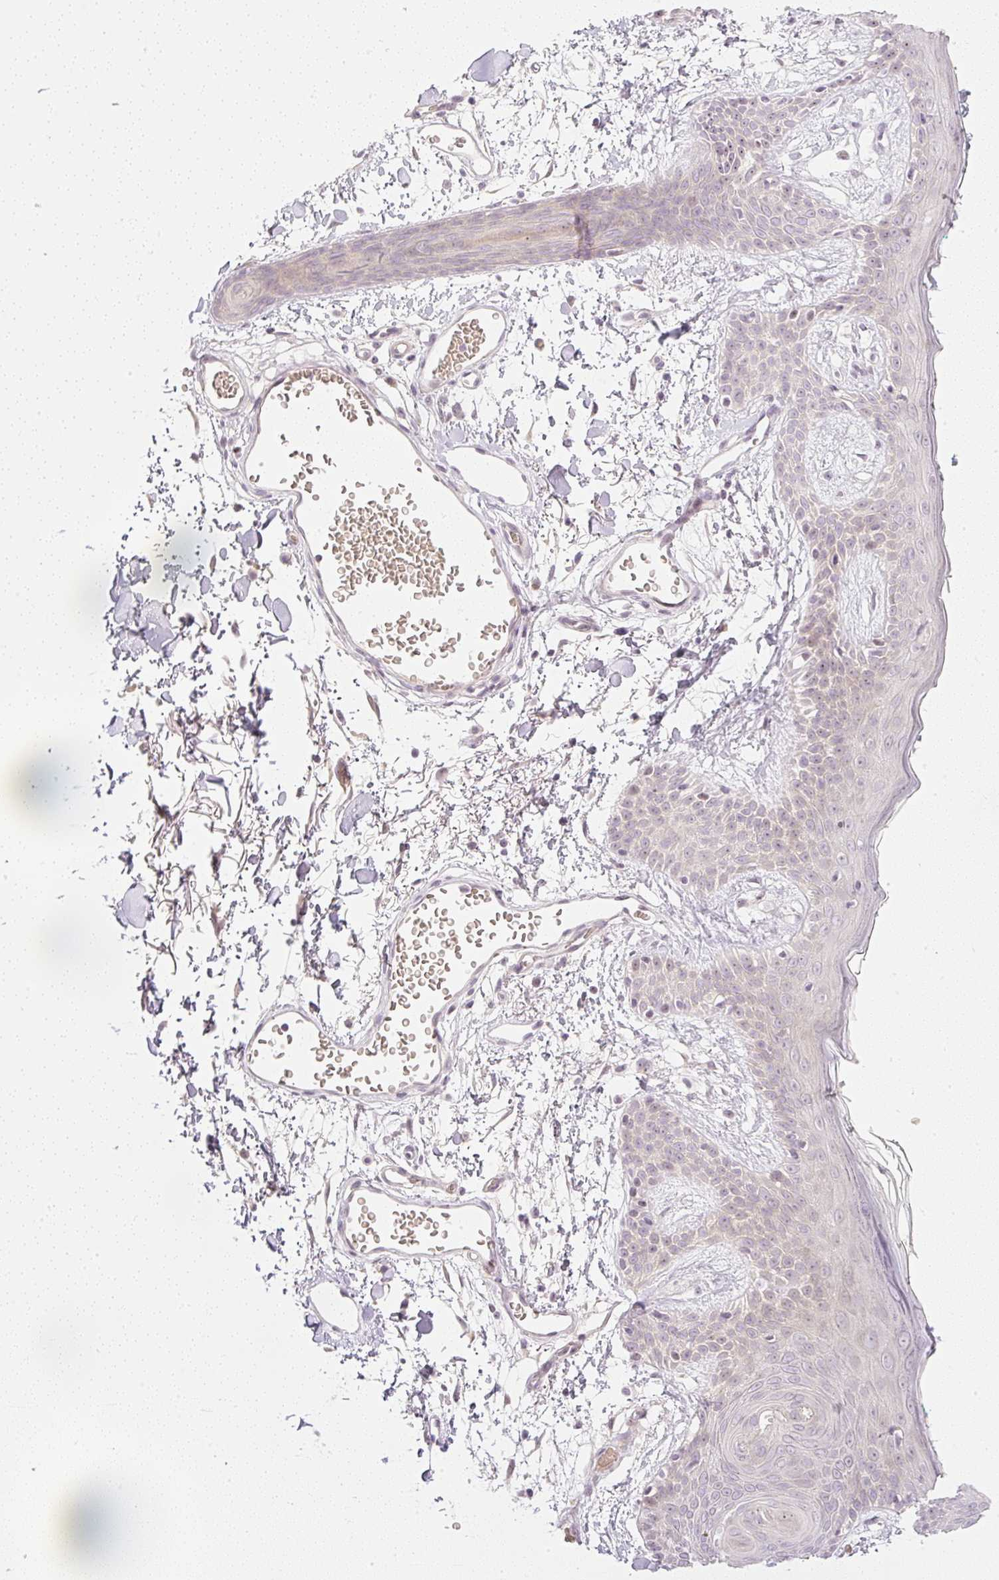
{"staining": {"intensity": "negative", "quantity": "none", "location": "none"}, "tissue": "skin", "cell_type": "Fibroblasts", "image_type": "normal", "snomed": [{"axis": "morphology", "description": "Normal tissue, NOS"}, {"axis": "topography", "description": "Skin"}], "caption": "Immunohistochemistry (IHC) micrograph of benign skin: human skin stained with DAB exhibits no significant protein expression in fibroblasts.", "gene": "AAR2", "patient": {"sex": "male", "age": 79}}